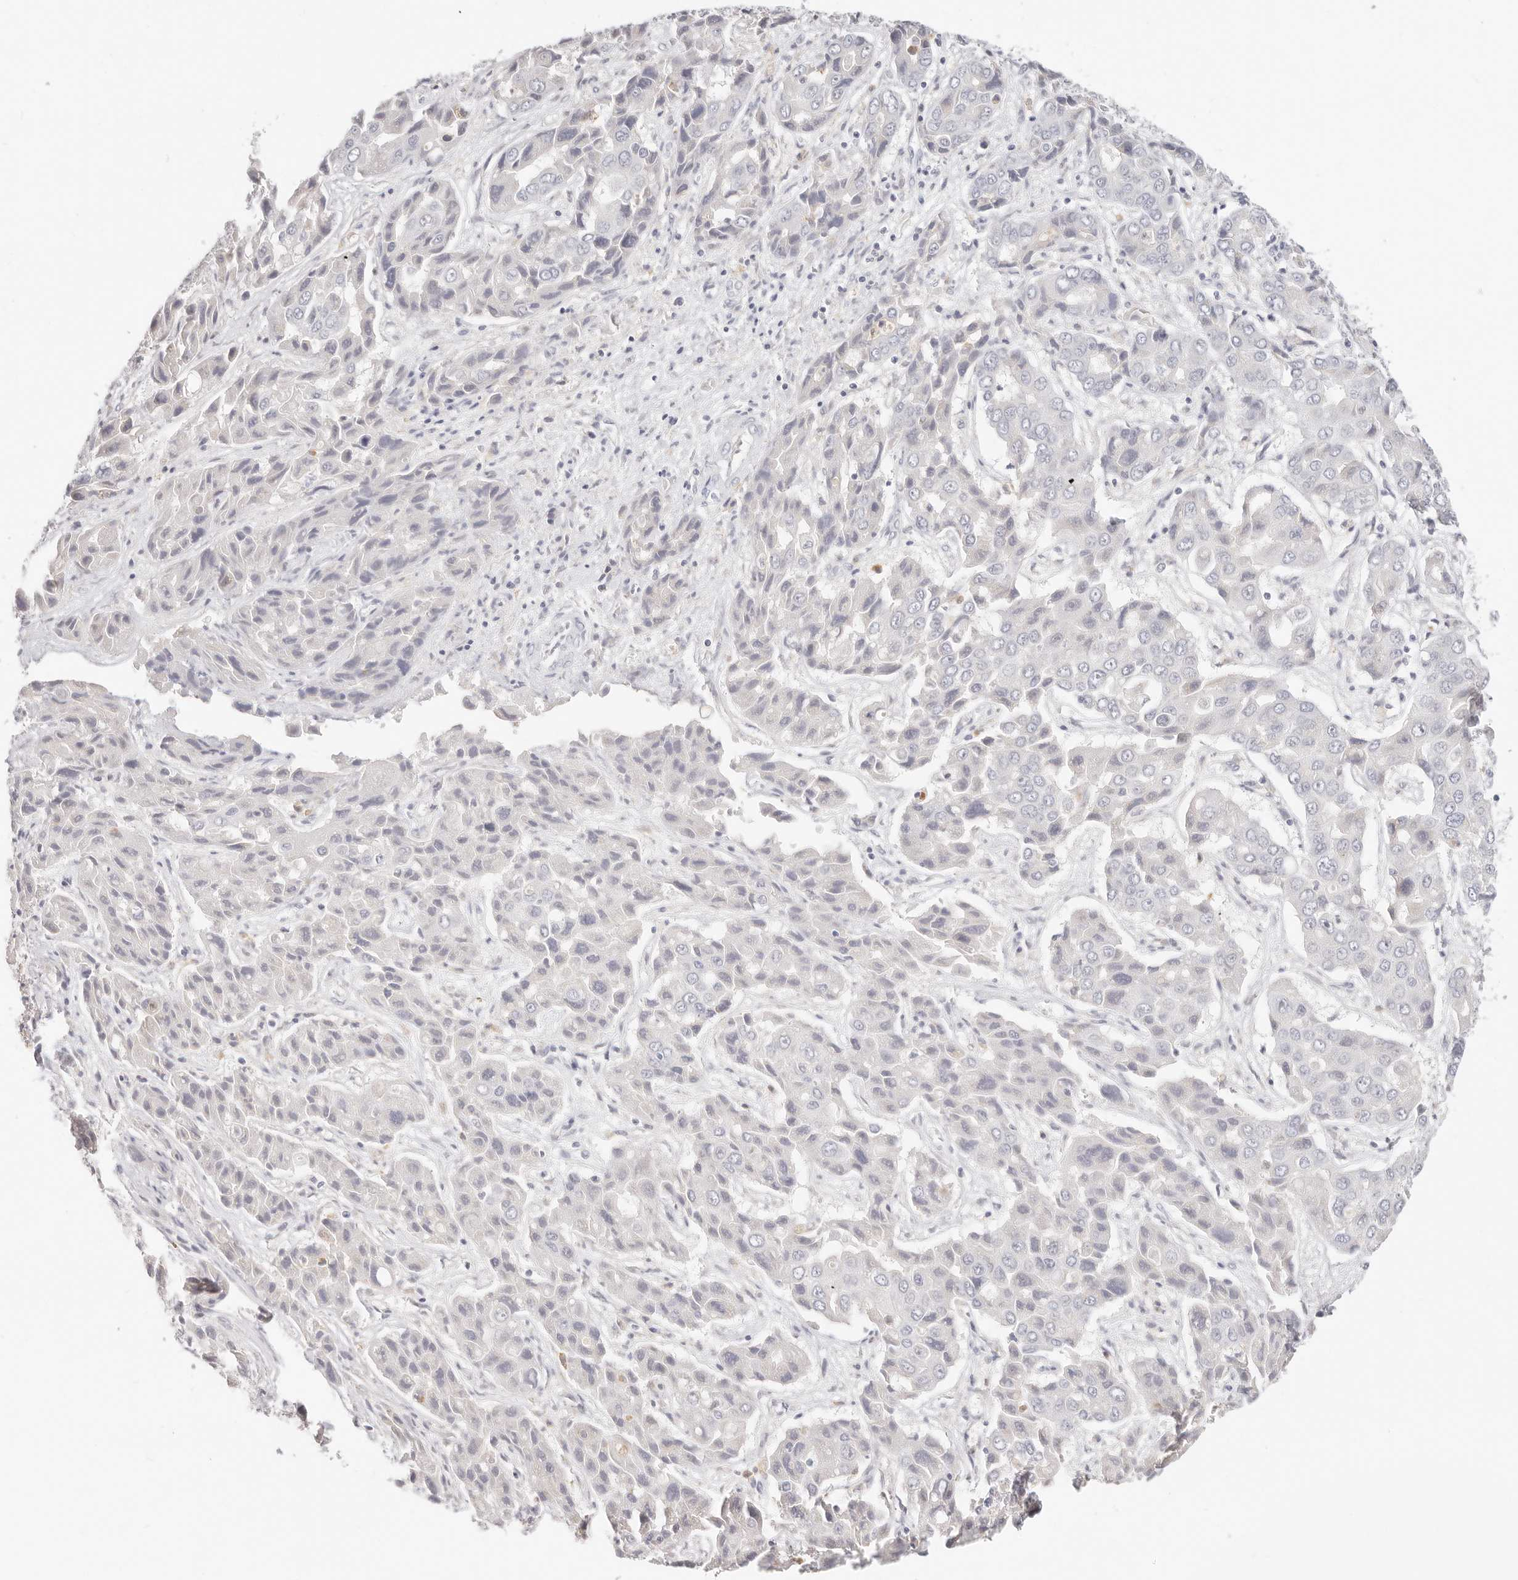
{"staining": {"intensity": "negative", "quantity": "none", "location": "none"}, "tissue": "liver cancer", "cell_type": "Tumor cells", "image_type": "cancer", "snomed": [{"axis": "morphology", "description": "Cholangiocarcinoma"}, {"axis": "topography", "description": "Liver"}], "caption": "Immunohistochemistry (IHC) of cholangiocarcinoma (liver) reveals no expression in tumor cells. The staining is performed using DAB brown chromogen with nuclei counter-stained in using hematoxylin.", "gene": "ASCL1", "patient": {"sex": "male", "age": 67}}